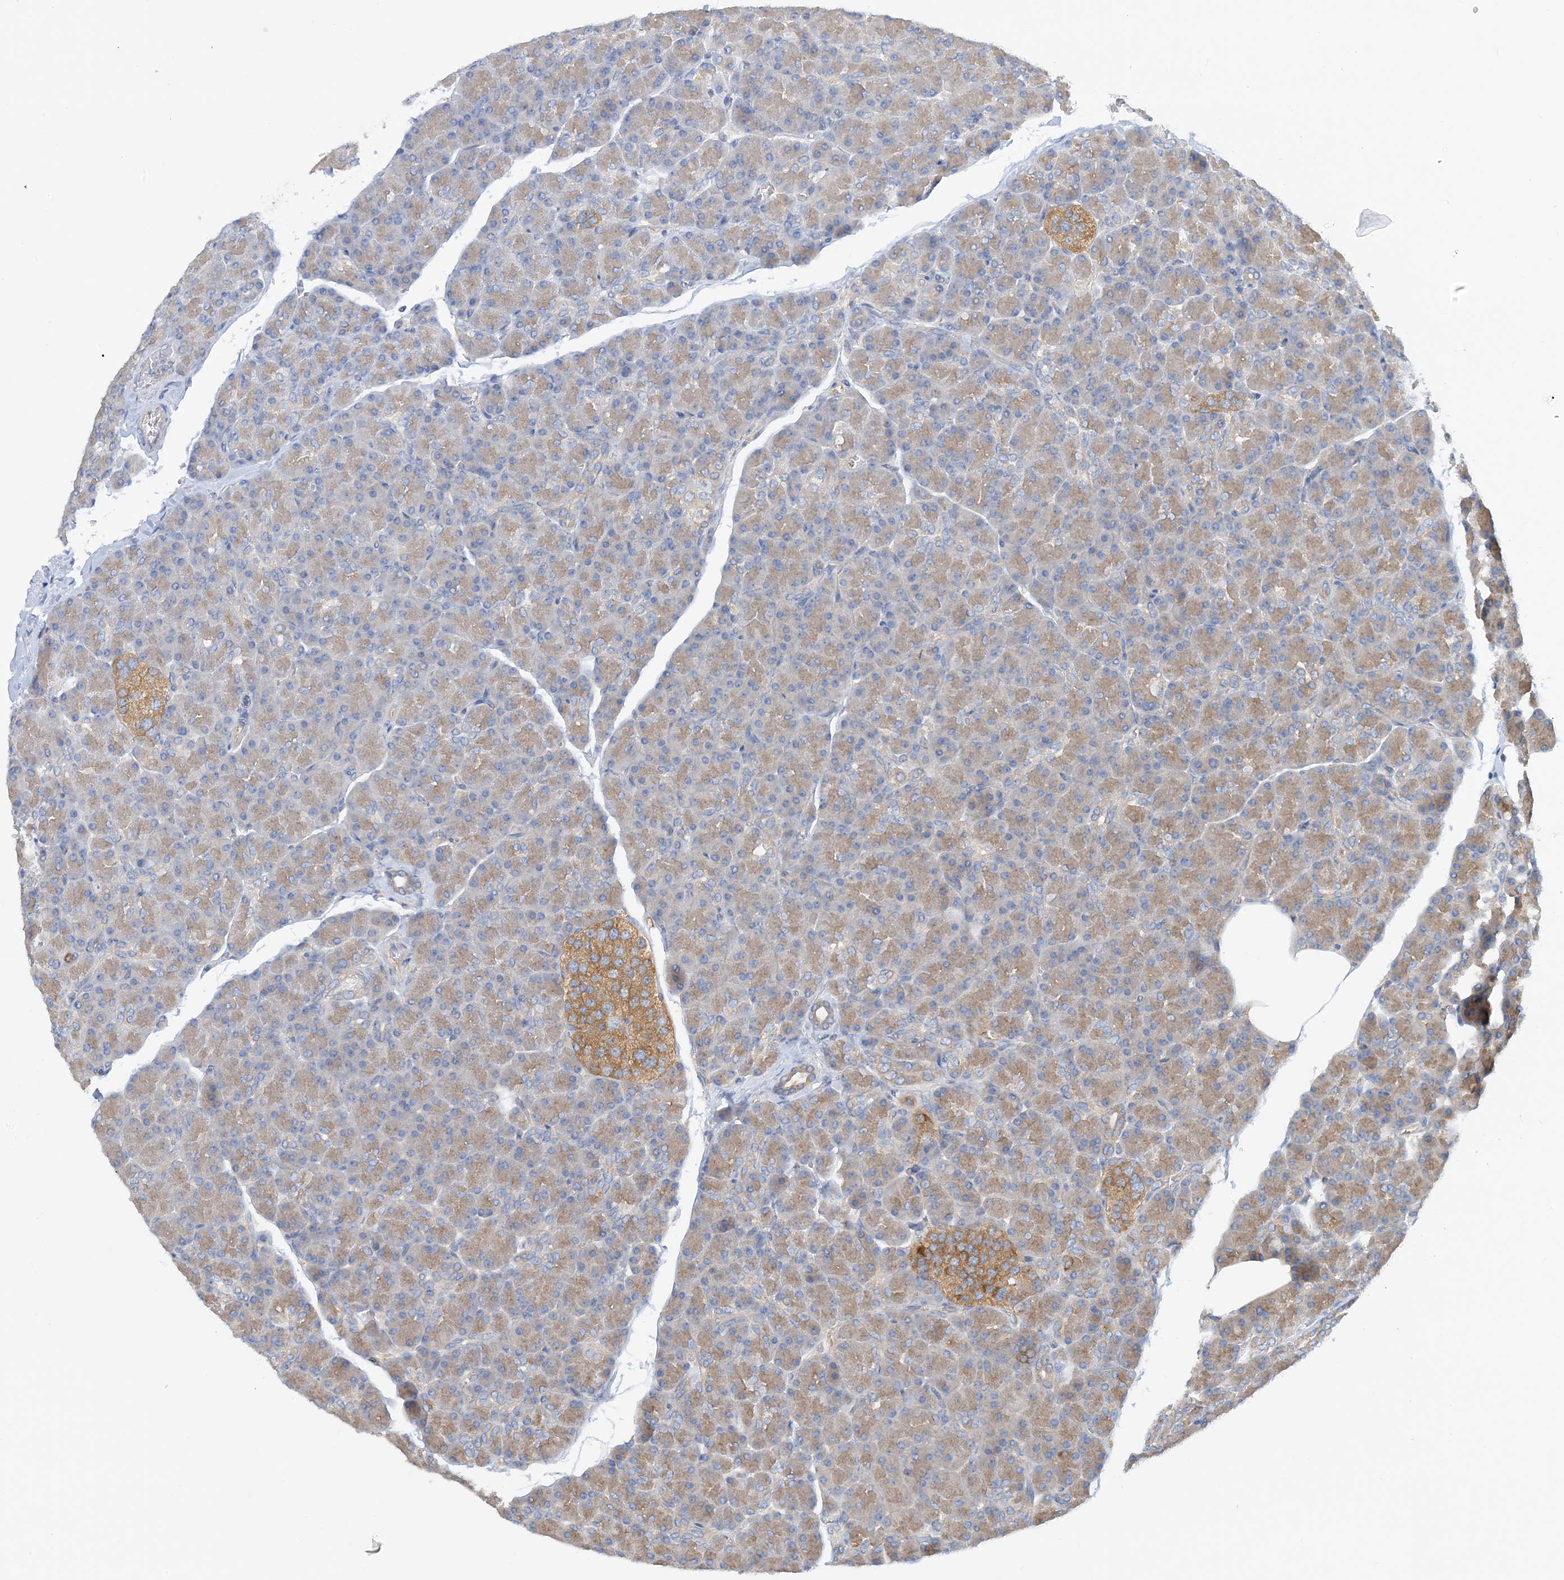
{"staining": {"intensity": "moderate", "quantity": "25%-75%", "location": "cytoplasmic/membranous"}, "tissue": "pancreas", "cell_type": "Exocrine glandular cells", "image_type": "normal", "snomed": [{"axis": "morphology", "description": "Normal tissue, NOS"}, {"axis": "topography", "description": "Pancreas"}], "caption": "Pancreas stained with immunohistochemistry shows moderate cytoplasmic/membranous expression in approximately 25%-75% of exocrine glandular cells.", "gene": "SIDT1", "patient": {"sex": "female", "age": 43}}